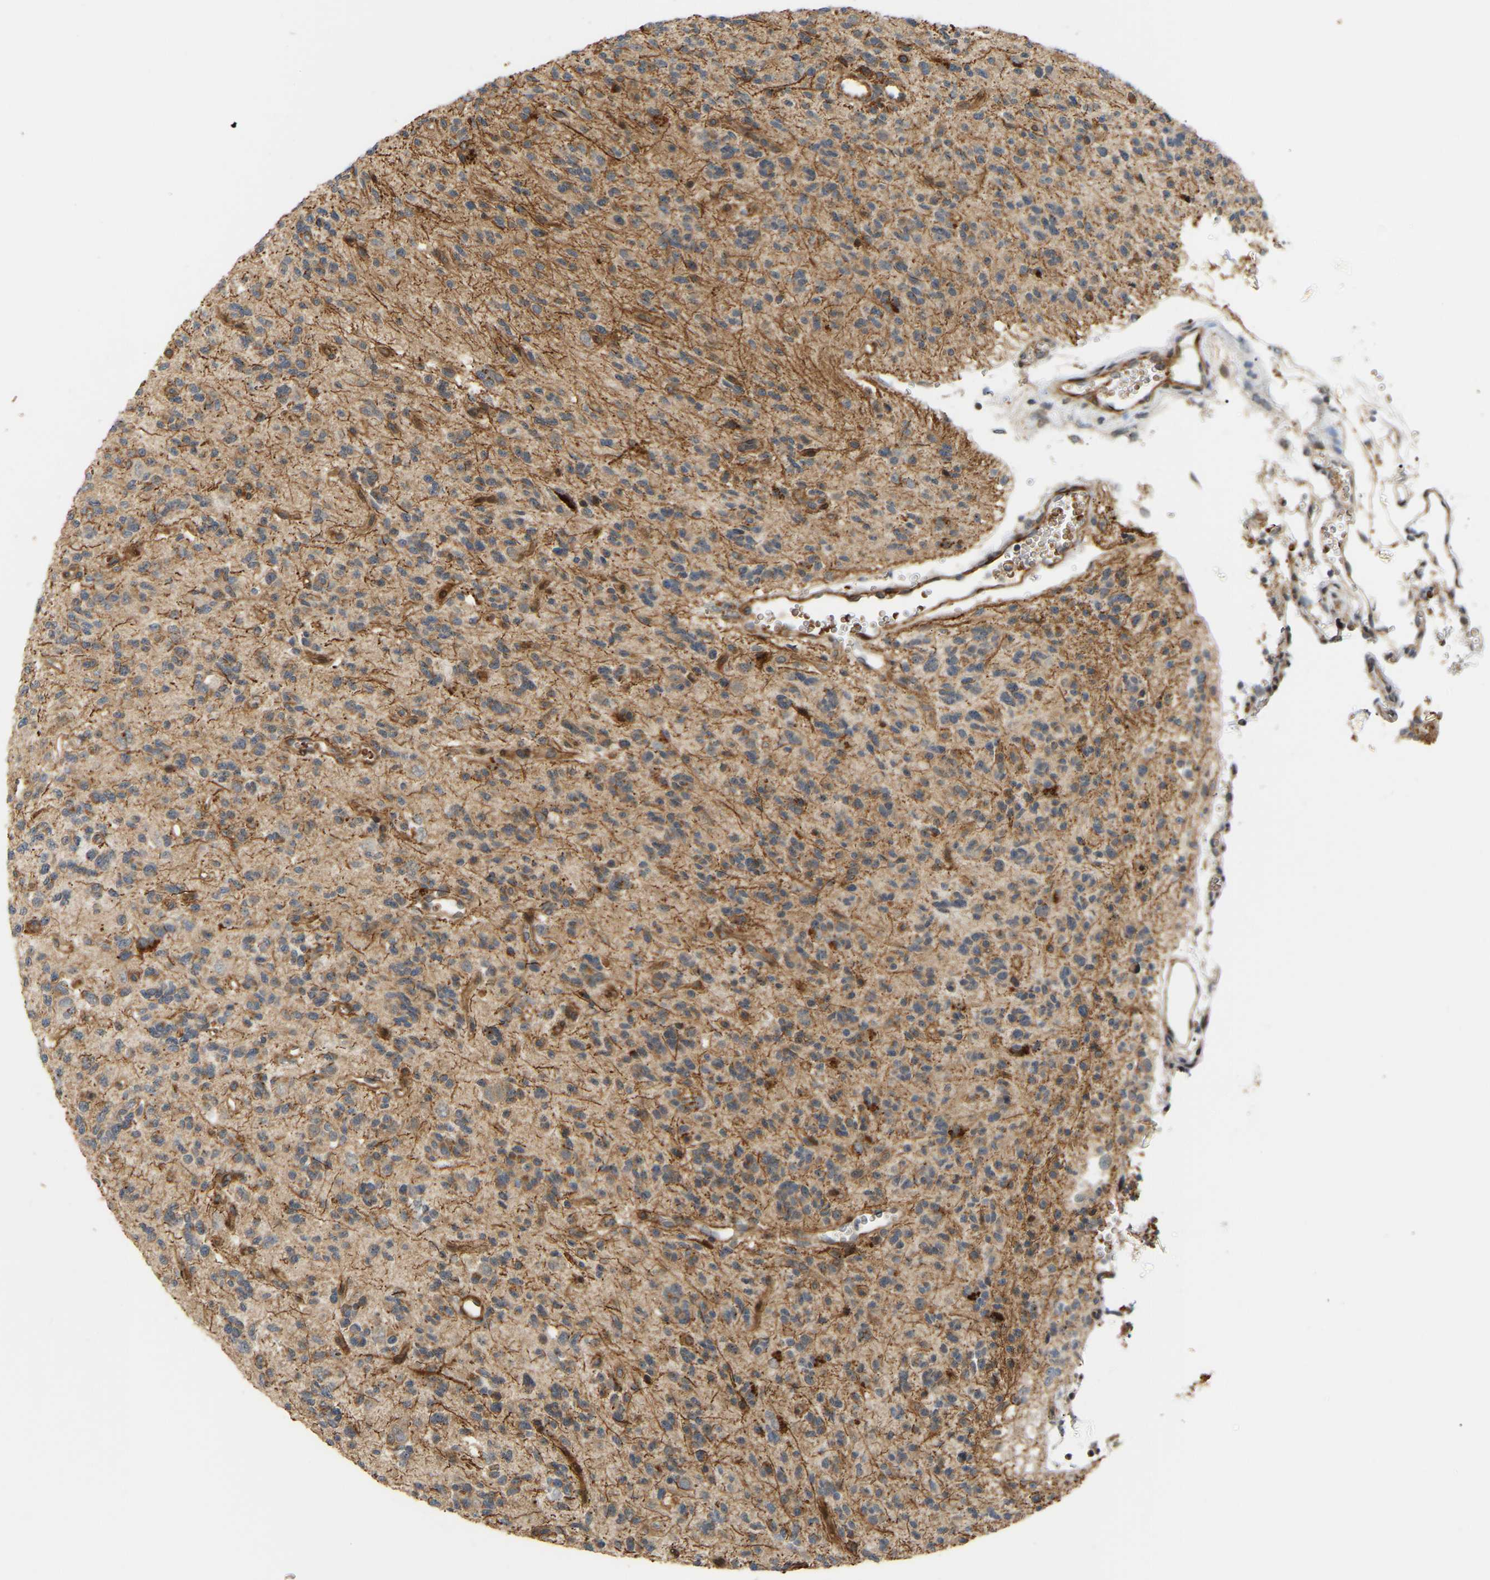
{"staining": {"intensity": "moderate", "quantity": "25%-75%", "location": "cytoplasmic/membranous"}, "tissue": "glioma", "cell_type": "Tumor cells", "image_type": "cancer", "snomed": [{"axis": "morphology", "description": "Glioma, malignant, Low grade"}, {"axis": "topography", "description": "Brain"}], "caption": "A brown stain labels moderate cytoplasmic/membranous expression of a protein in human malignant low-grade glioma tumor cells. (Stains: DAB in brown, nuclei in blue, Microscopy: brightfield microscopy at high magnification).", "gene": "POGLUT2", "patient": {"sex": "male", "age": 38}}